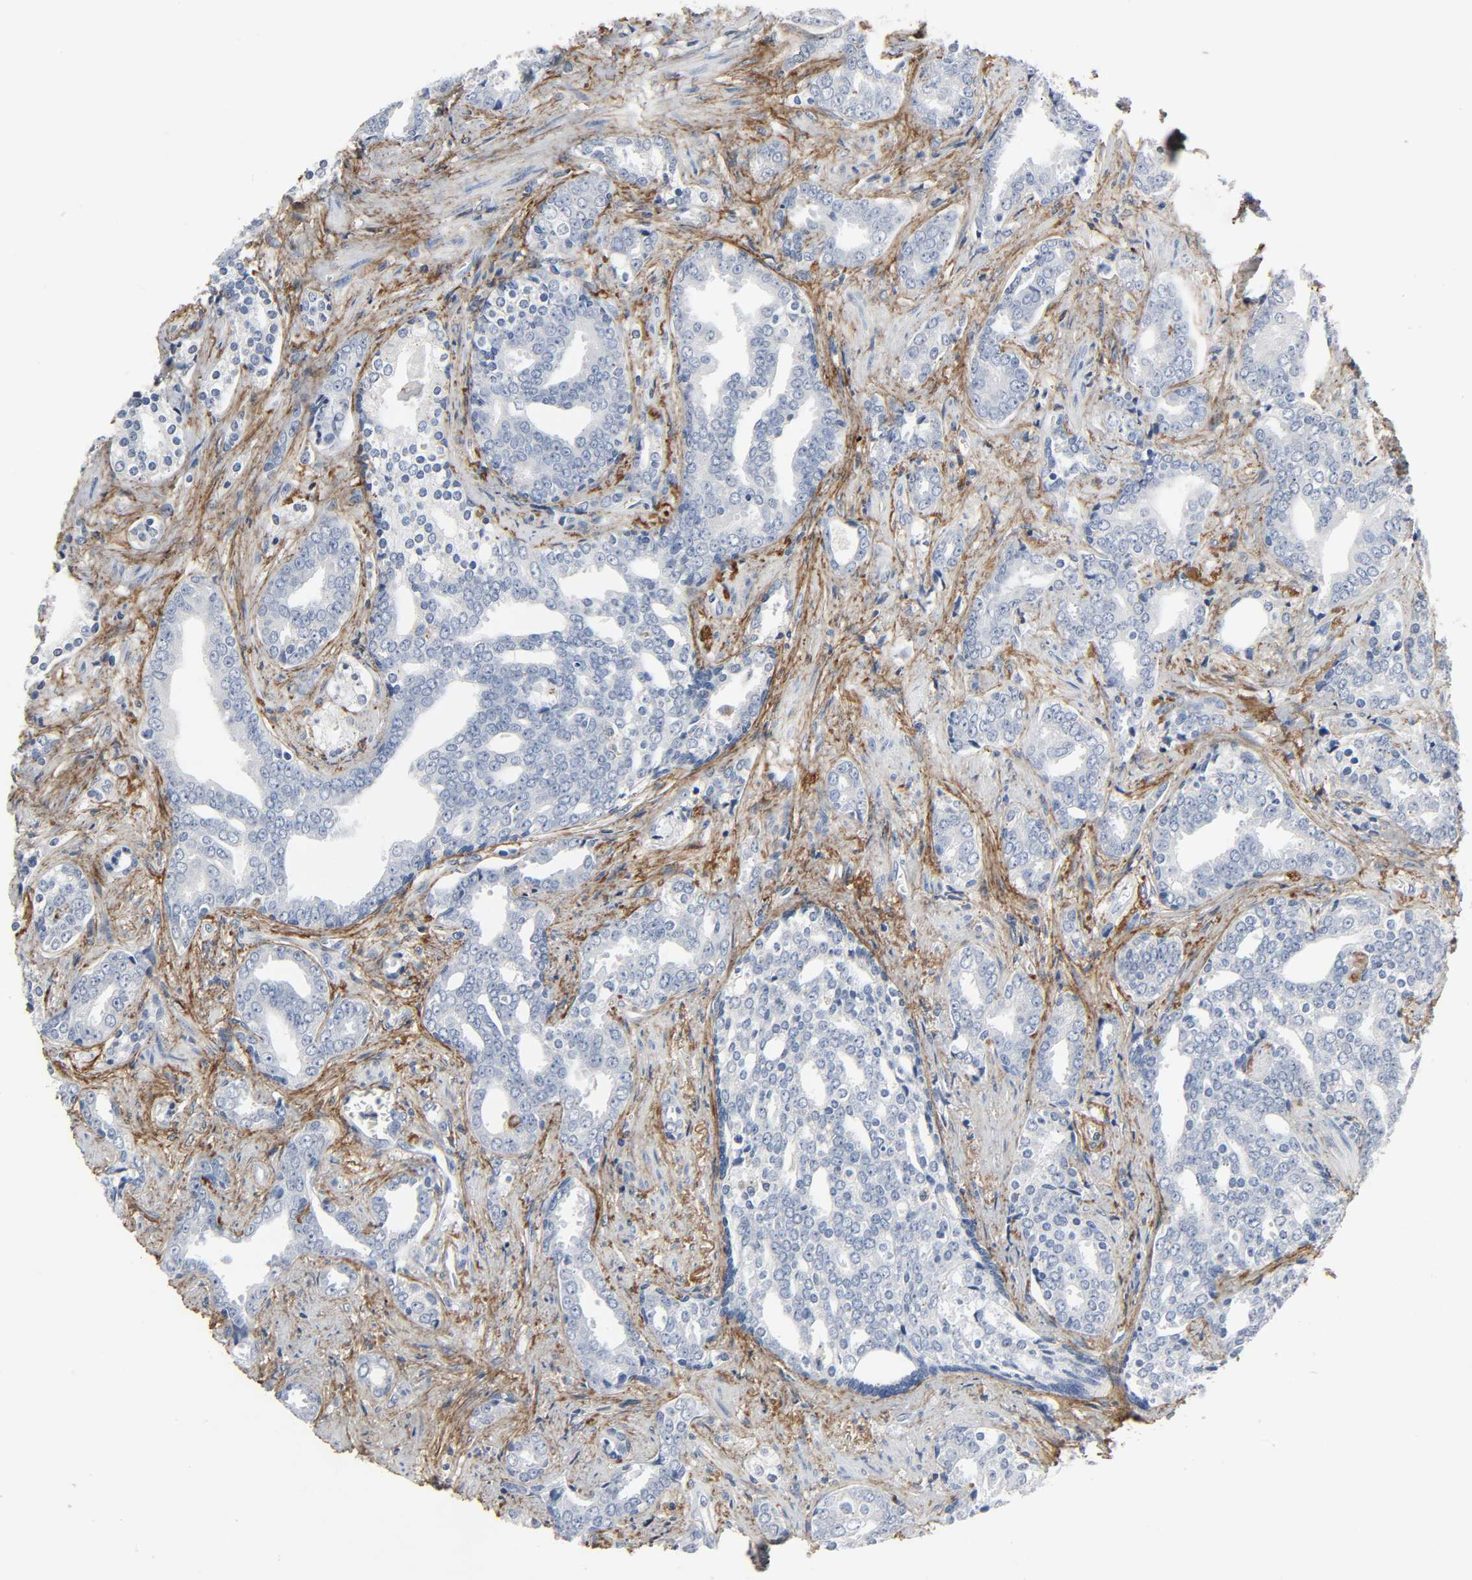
{"staining": {"intensity": "negative", "quantity": "none", "location": "none"}, "tissue": "prostate cancer", "cell_type": "Tumor cells", "image_type": "cancer", "snomed": [{"axis": "morphology", "description": "Adenocarcinoma, High grade"}, {"axis": "topography", "description": "Prostate"}], "caption": "The immunohistochemistry (IHC) photomicrograph has no significant staining in tumor cells of prostate cancer (adenocarcinoma (high-grade)) tissue.", "gene": "FBLN5", "patient": {"sex": "male", "age": 67}}